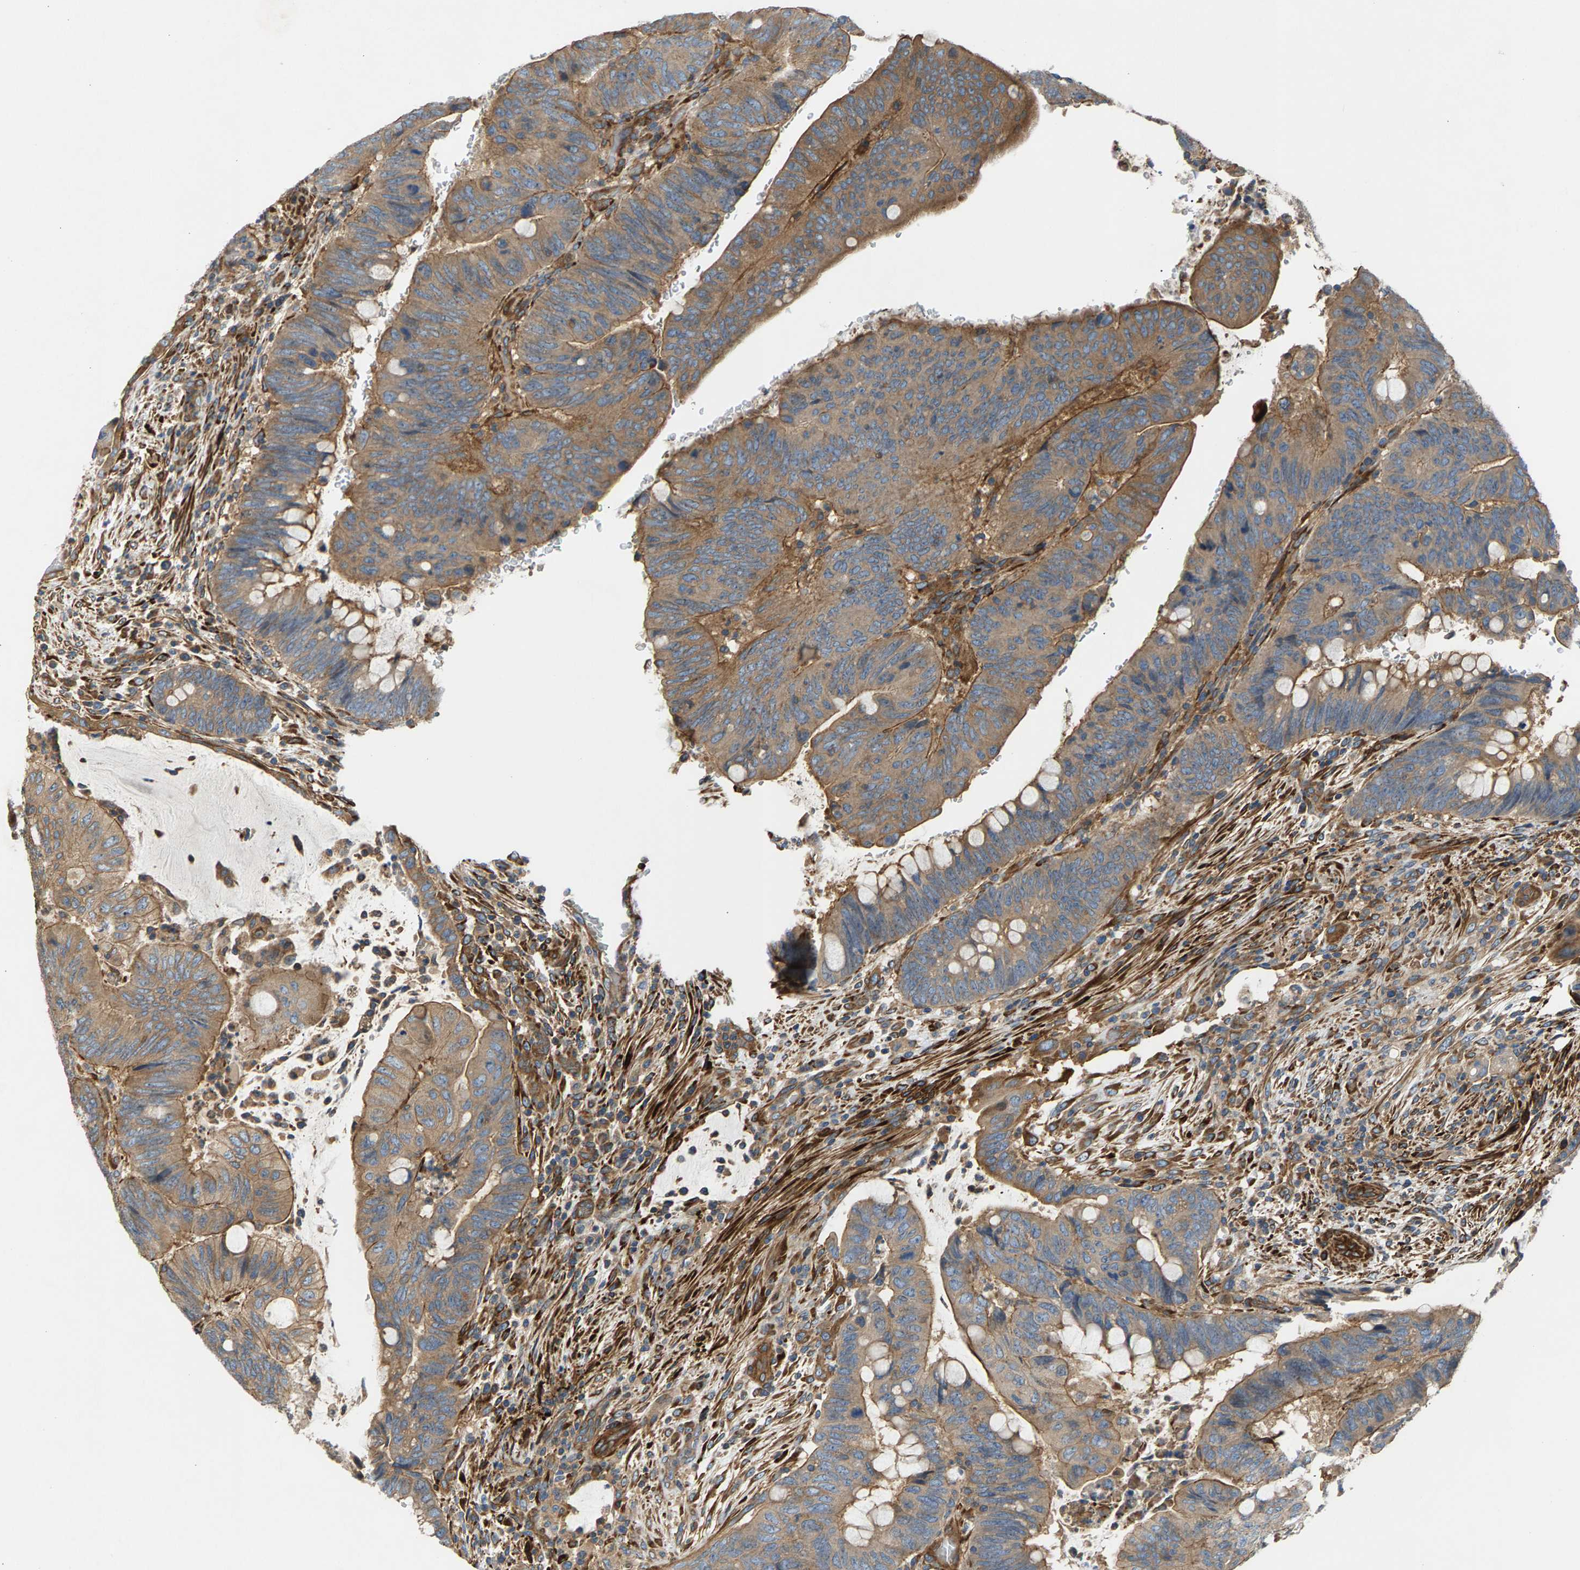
{"staining": {"intensity": "moderate", "quantity": ">75%", "location": "cytoplasmic/membranous"}, "tissue": "colorectal cancer", "cell_type": "Tumor cells", "image_type": "cancer", "snomed": [{"axis": "morphology", "description": "Normal tissue, NOS"}, {"axis": "morphology", "description": "Adenocarcinoma, NOS"}, {"axis": "topography", "description": "Rectum"}, {"axis": "topography", "description": "Peripheral nerve tissue"}], "caption": "Protein expression analysis of adenocarcinoma (colorectal) reveals moderate cytoplasmic/membranous expression in approximately >75% of tumor cells.", "gene": "PDCL", "patient": {"sex": "male", "age": 92}}